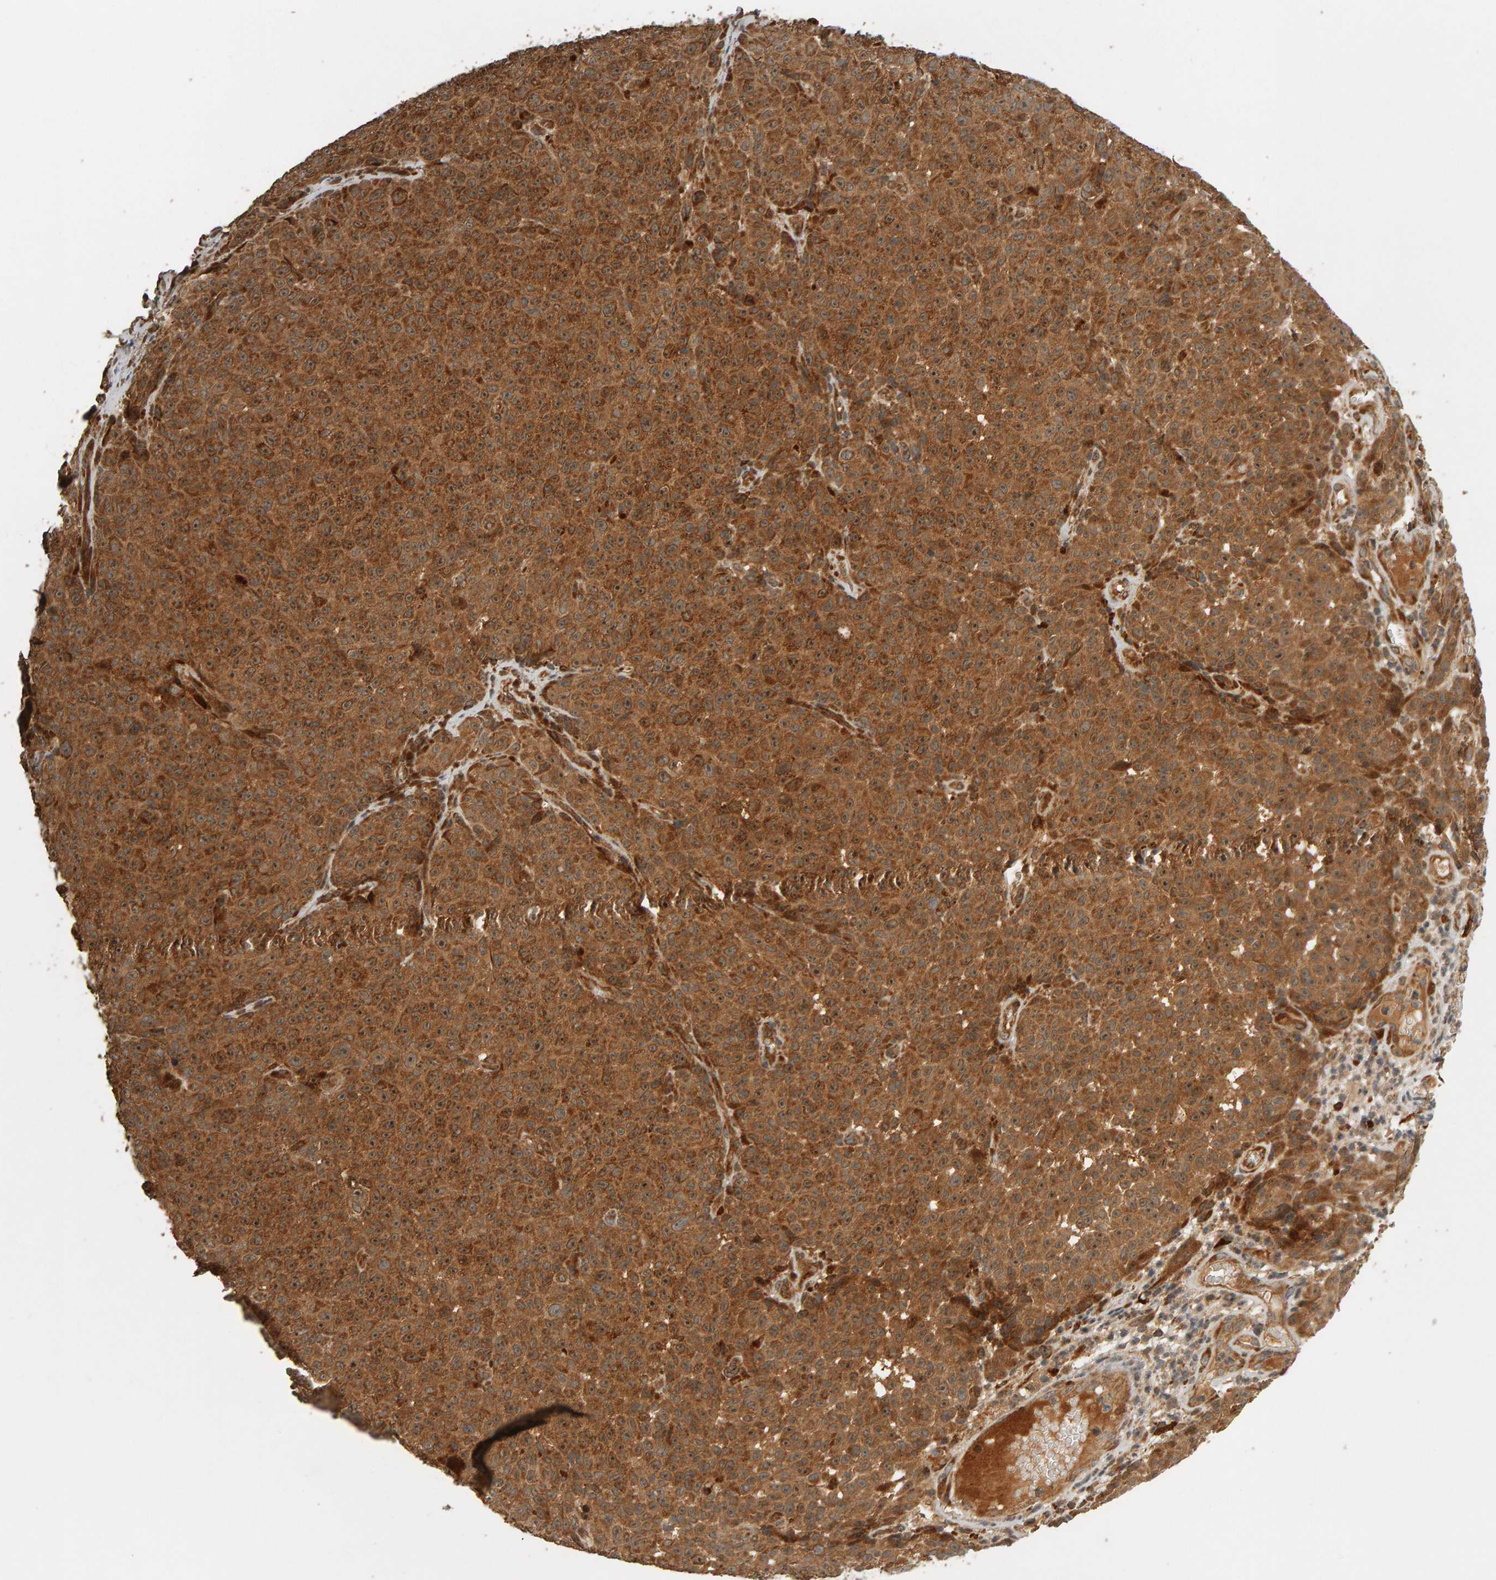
{"staining": {"intensity": "moderate", "quantity": ">75%", "location": "cytoplasmic/membranous,nuclear"}, "tissue": "melanoma", "cell_type": "Tumor cells", "image_type": "cancer", "snomed": [{"axis": "morphology", "description": "Malignant melanoma, NOS"}, {"axis": "topography", "description": "Skin"}], "caption": "DAB immunohistochemical staining of human malignant melanoma demonstrates moderate cytoplasmic/membranous and nuclear protein positivity in about >75% of tumor cells.", "gene": "ZFAND1", "patient": {"sex": "female", "age": 82}}